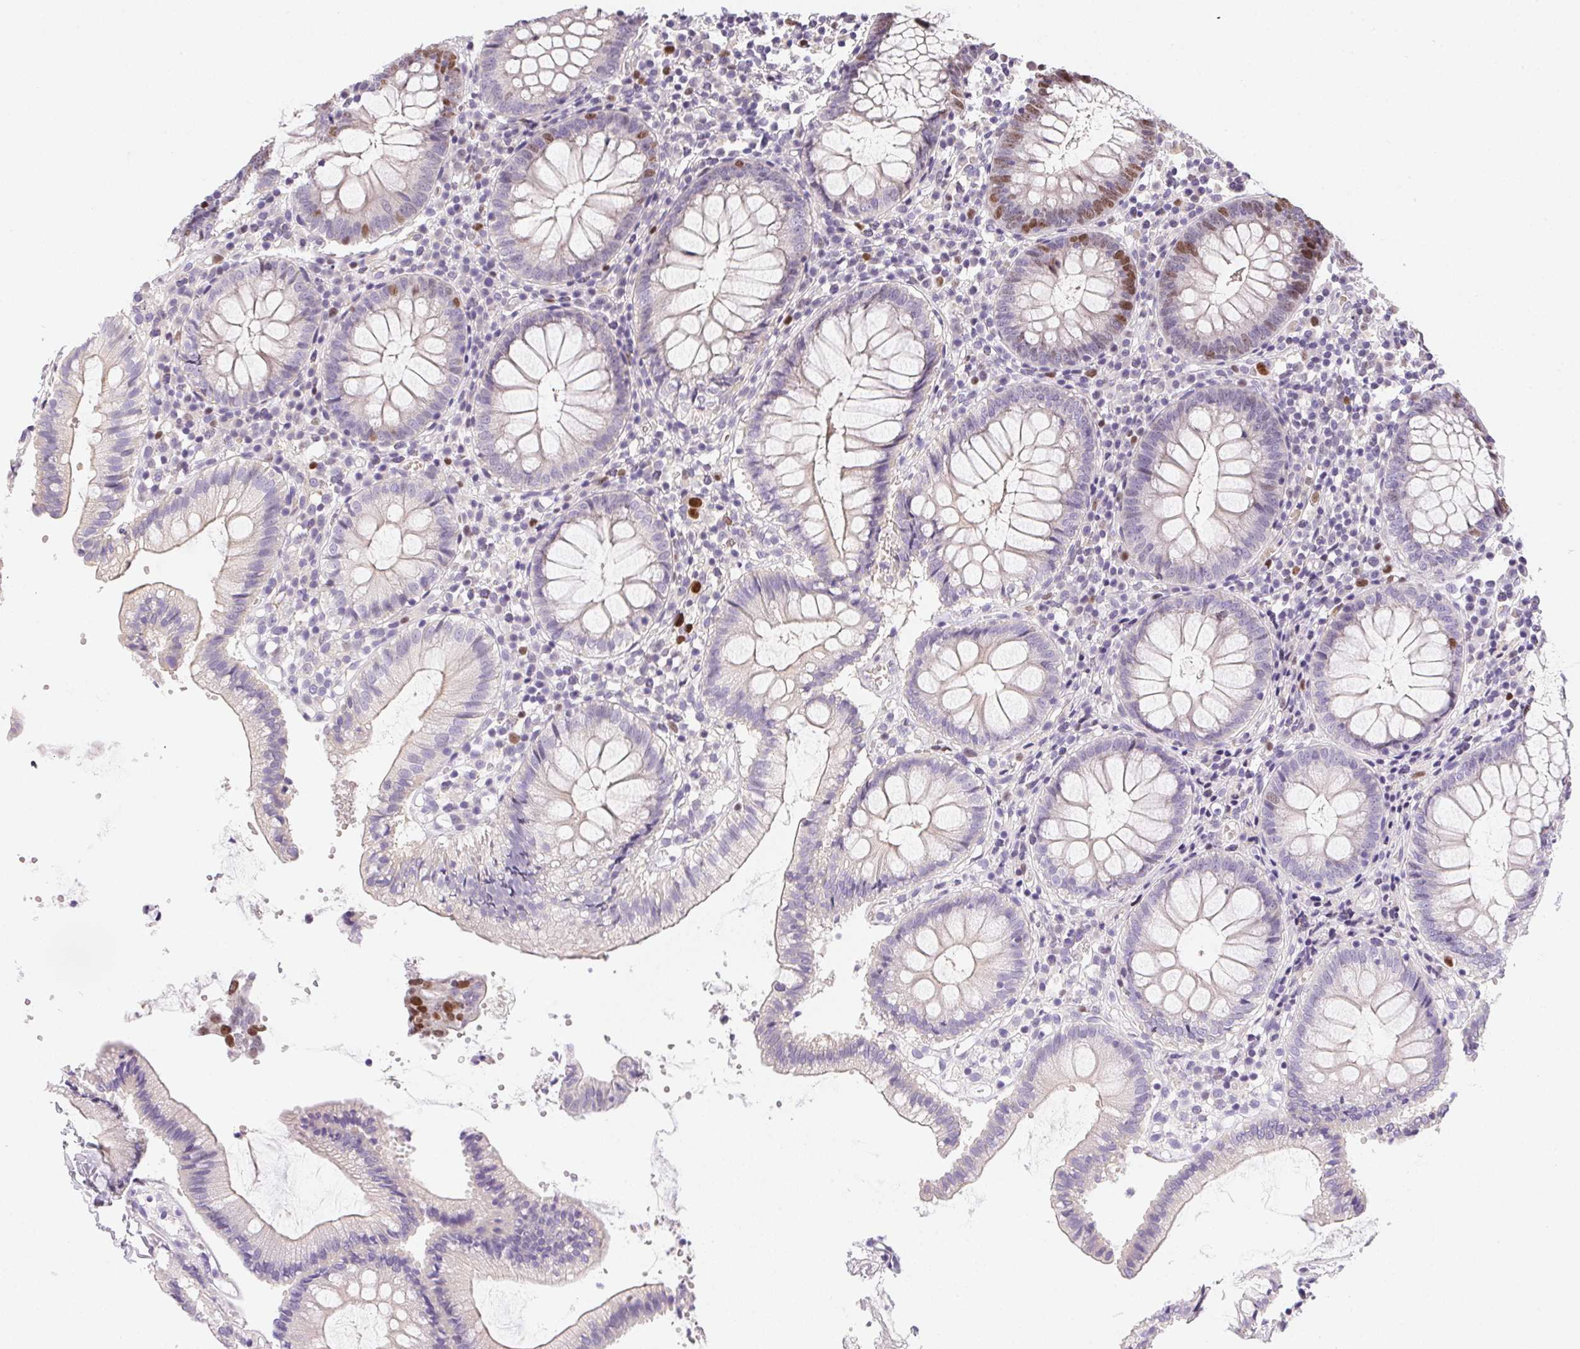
{"staining": {"intensity": "negative", "quantity": "none", "location": "none"}, "tissue": "colon", "cell_type": "Endothelial cells", "image_type": "normal", "snomed": [{"axis": "morphology", "description": "Normal tissue, NOS"}, {"axis": "morphology", "description": "Adenocarcinoma, NOS"}, {"axis": "topography", "description": "Colon"}], "caption": "Immunohistochemical staining of unremarkable human colon exhibits no significant expression in endothelial cells.", "gene": "HELLS", "patient": {"sex": "male", "age": 83}}